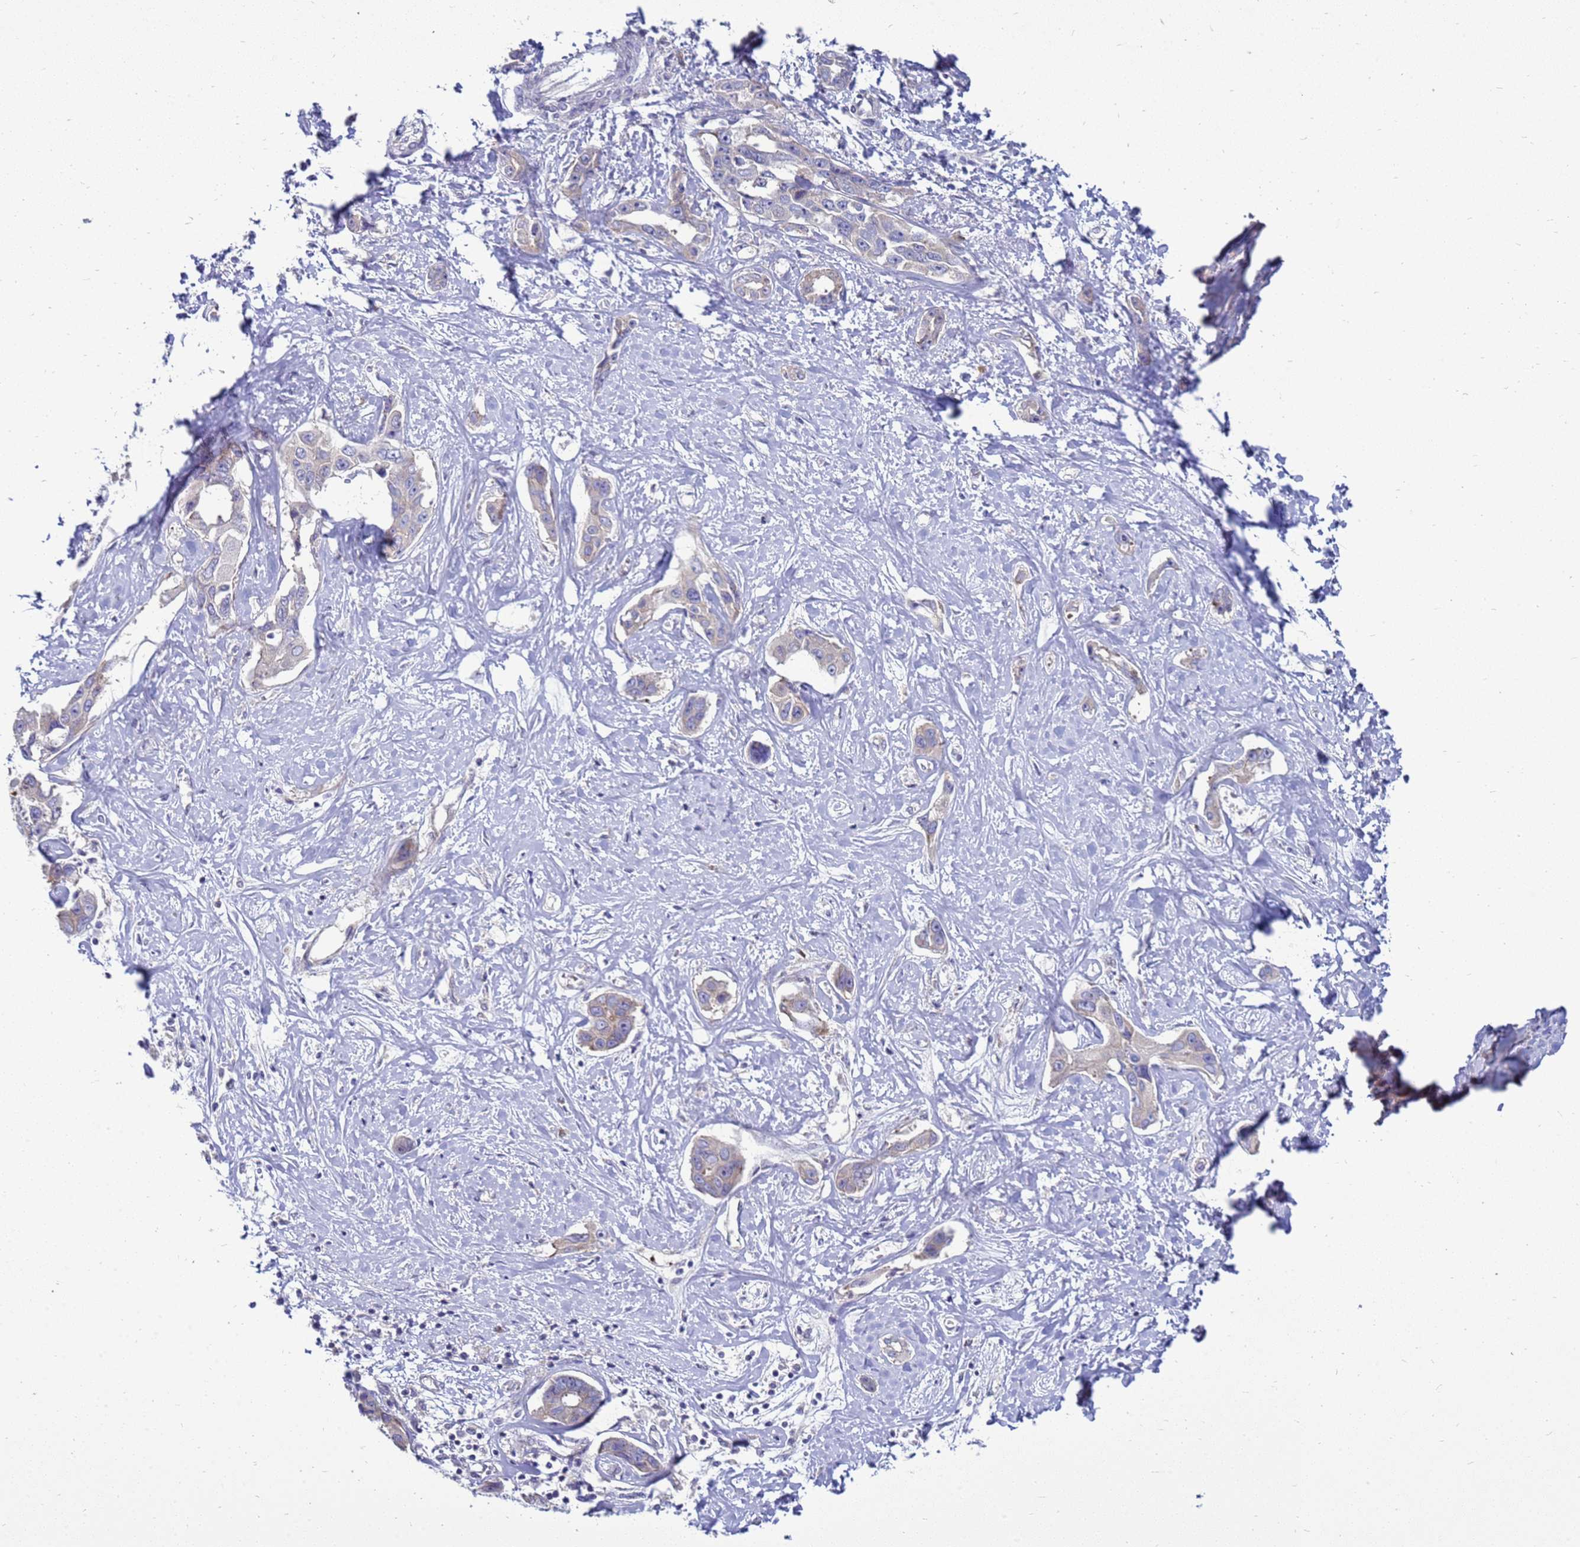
{"staining": {"intensity": "weak", "quantity": "<25%", "location": "cytoplasmic/membranous"}, "tissue": "liver cancer", "cell_type": "Tumor cells", "image_type": "cancer", "snomed": [{"axis": "morphology", "description": "Cholangiocarcinoma"}, {"axis": "topography", "description": "Liver"}], "caption": "This histopathology image is of liver cancer (cholangiocarcinoma) stained with immunohistochemistry (IHC) to label a protein in brown with the nuclei are counter-stained blue. There is no positivity in tumor cells.", "gene": "MON1B", "patient": {"sex": "male", "age": 59}}